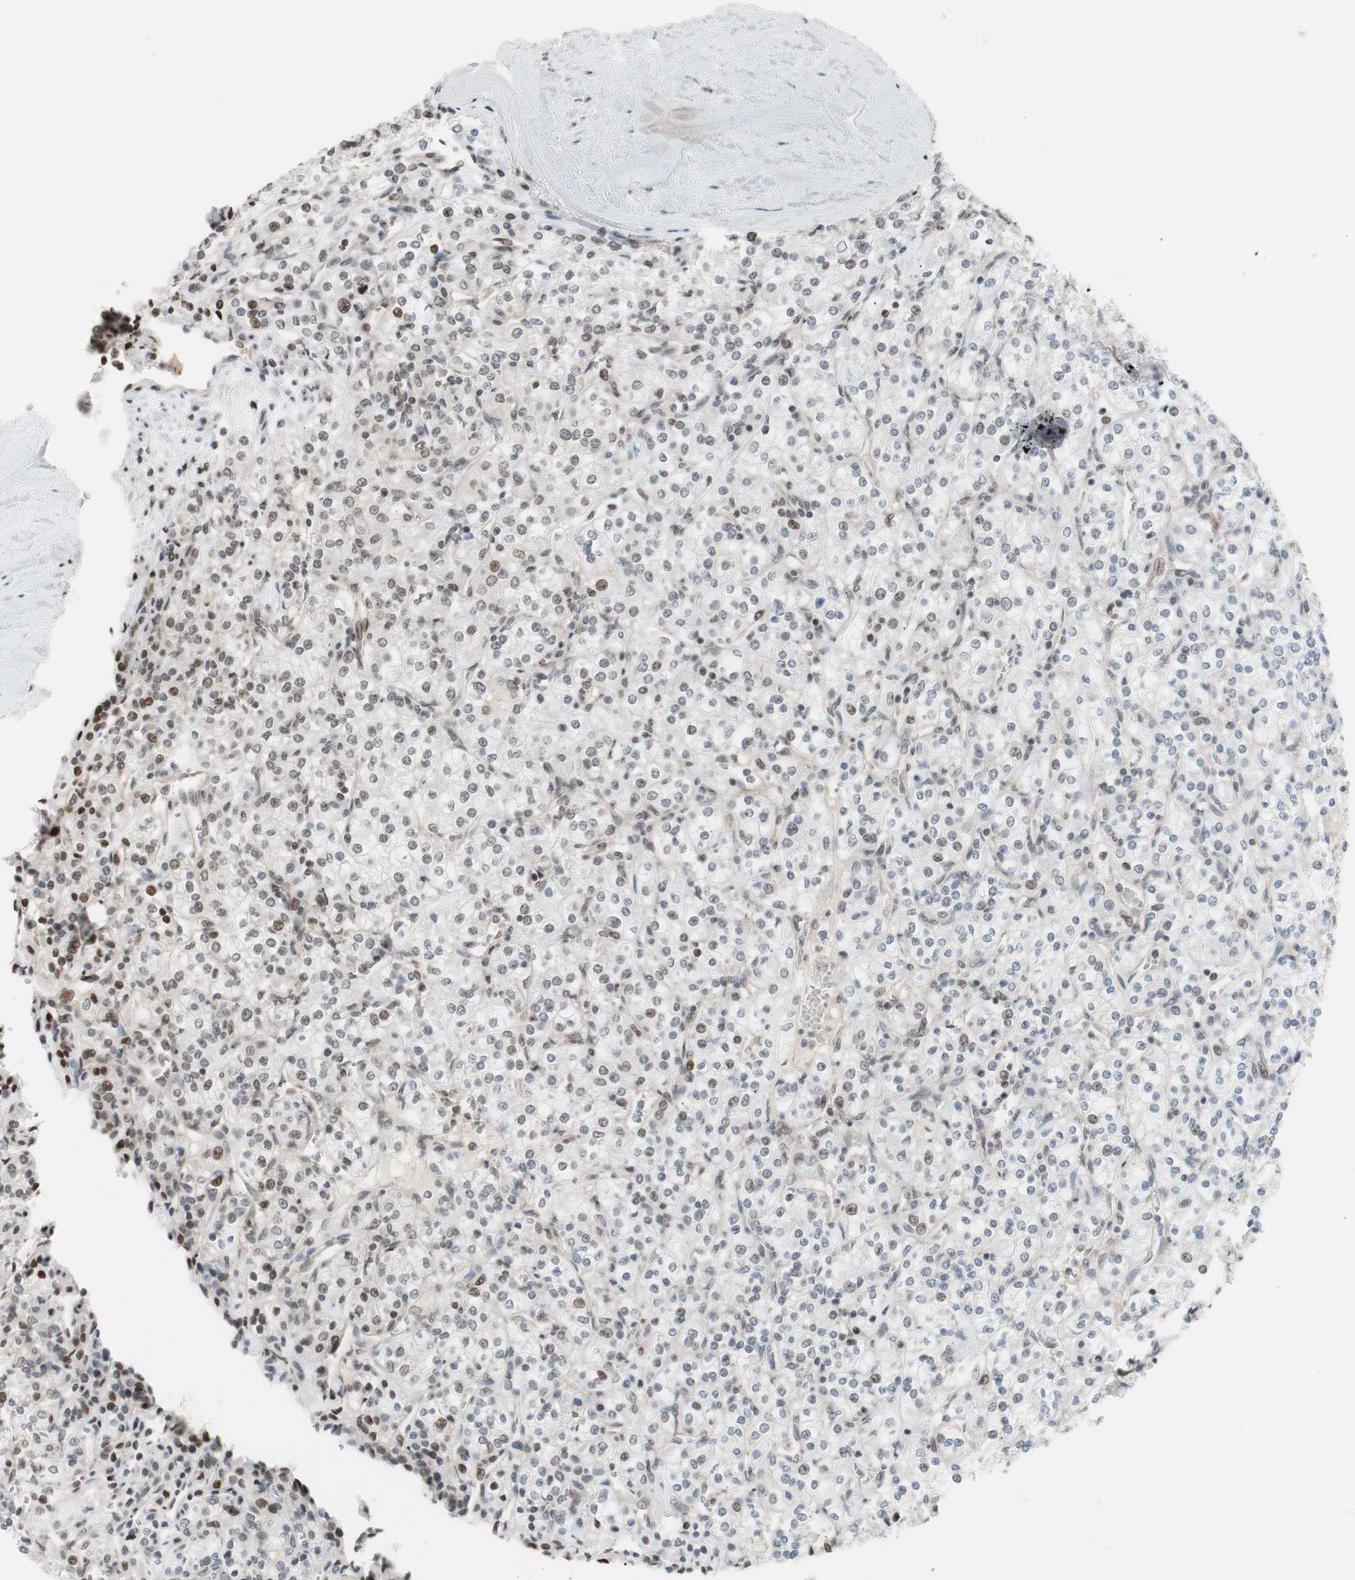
{"staining": {"intensity": "weak", "quantity": "<25%", "location": "nuclear"}, "tissue": "renal cancer", "cell_type": "Tumor cells", "image_type": "cancer", "snomed": [{"axis": "morphology", "description": "Adenocarcinoma, NOS"}, {"axis": "topography", "description": "Kidney"}], "caption": "A micrograph of adenocarcinoma (renal) stained for a protein displays no brown staining in tumor cells.", "gene": "SUFU", "patient": {"sex": "male", "age": 77}}